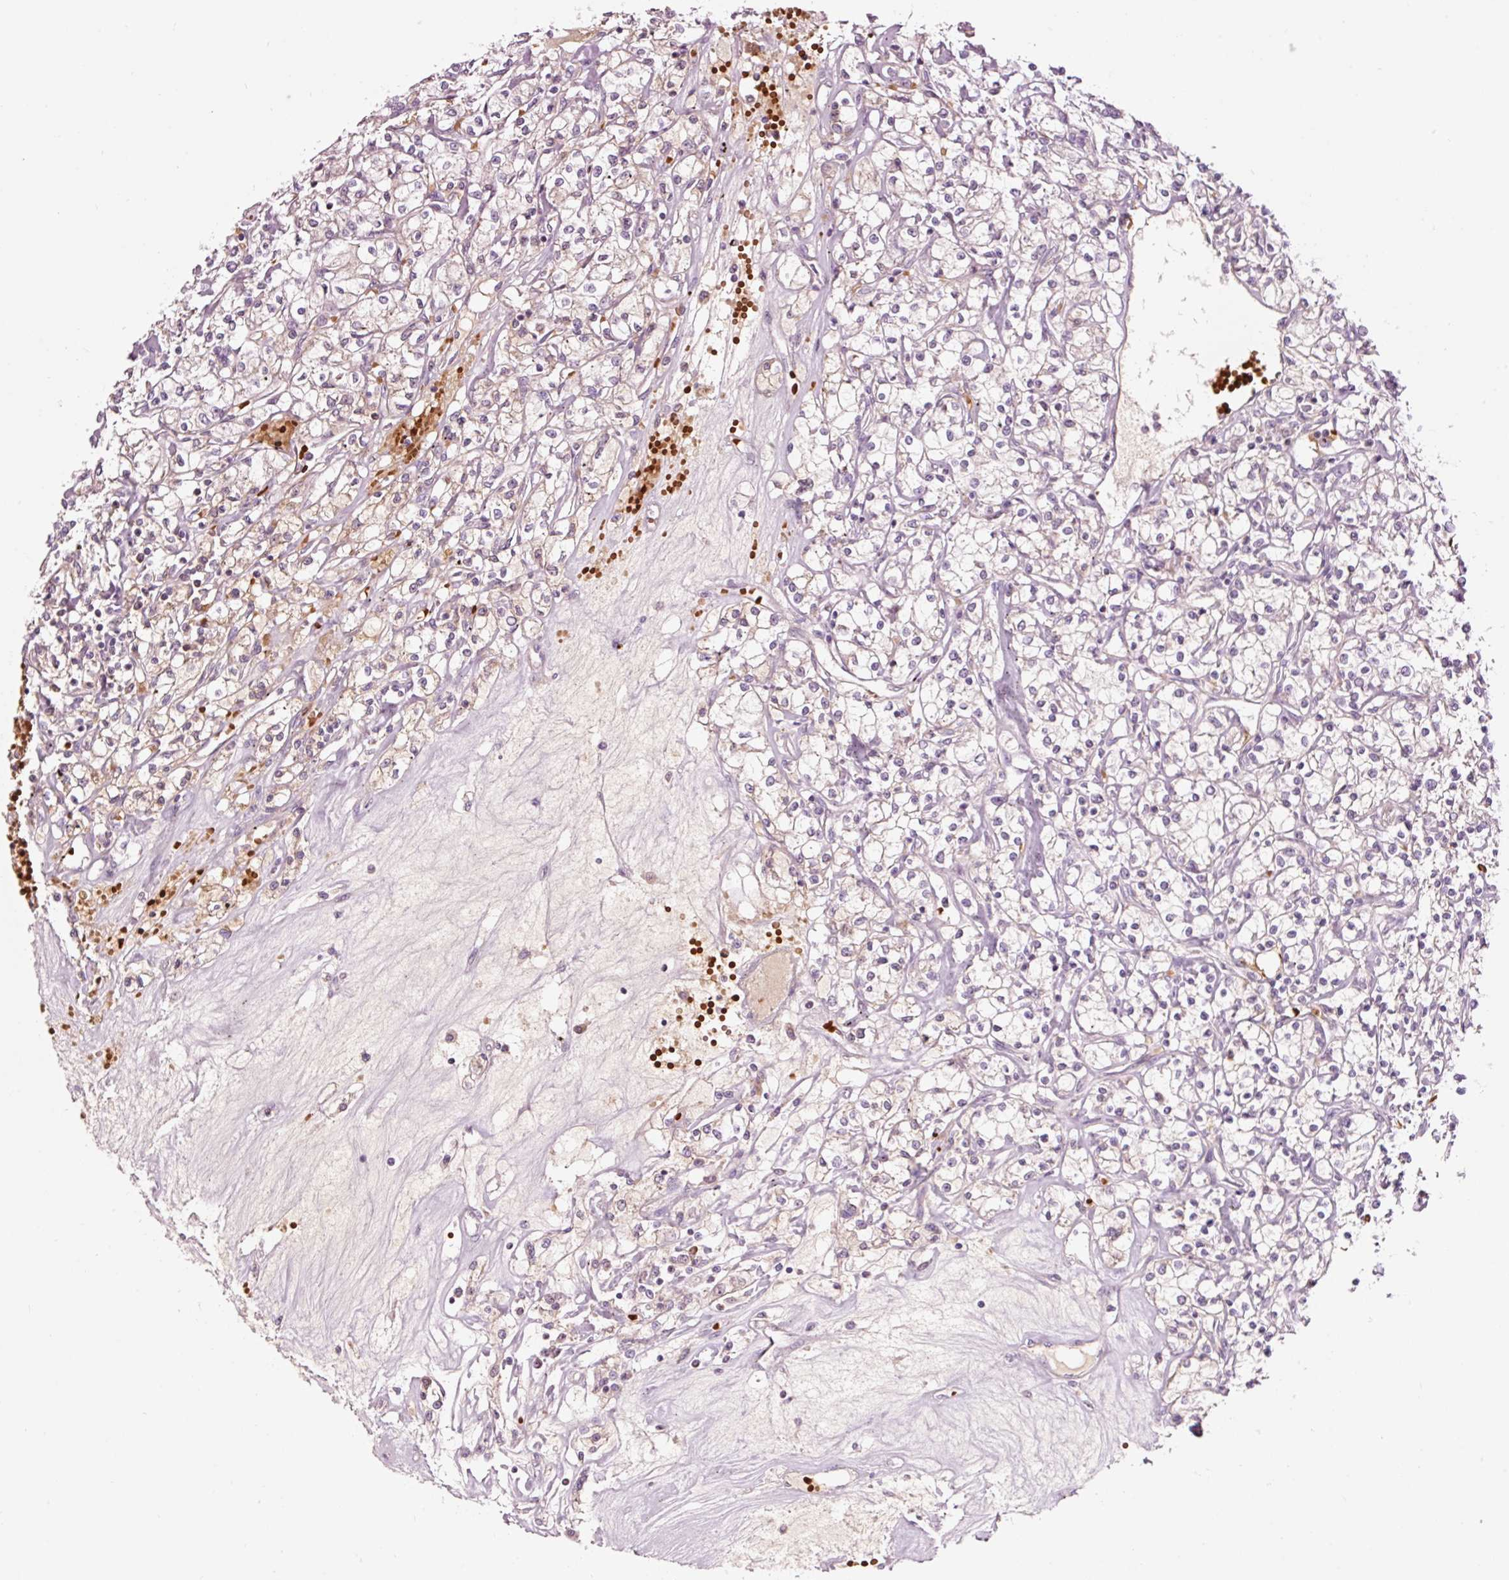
{"staining": {"intensity": "negative", "quantity": "none", "location": "none"}, "tissue": "renal cancer", "cell_type": "Tumor cells", "image_type": "cancer", "snomed": [{"axis": "morphology", "description": "Adenocarcinoma, NOS"}, {"axis": "topography", "description": "Kidney"}], "caption": "This is a histopathology image of IHC staining of renal adenocarcinoma, which shows no positivity in tumor cells. (DAB (3,3'-diaminobenzidine) immunohistochemistry with hematoxylin counter stain).", "gene": "LDHAL6B", "patient": {"sex": "female", "age": 59}}